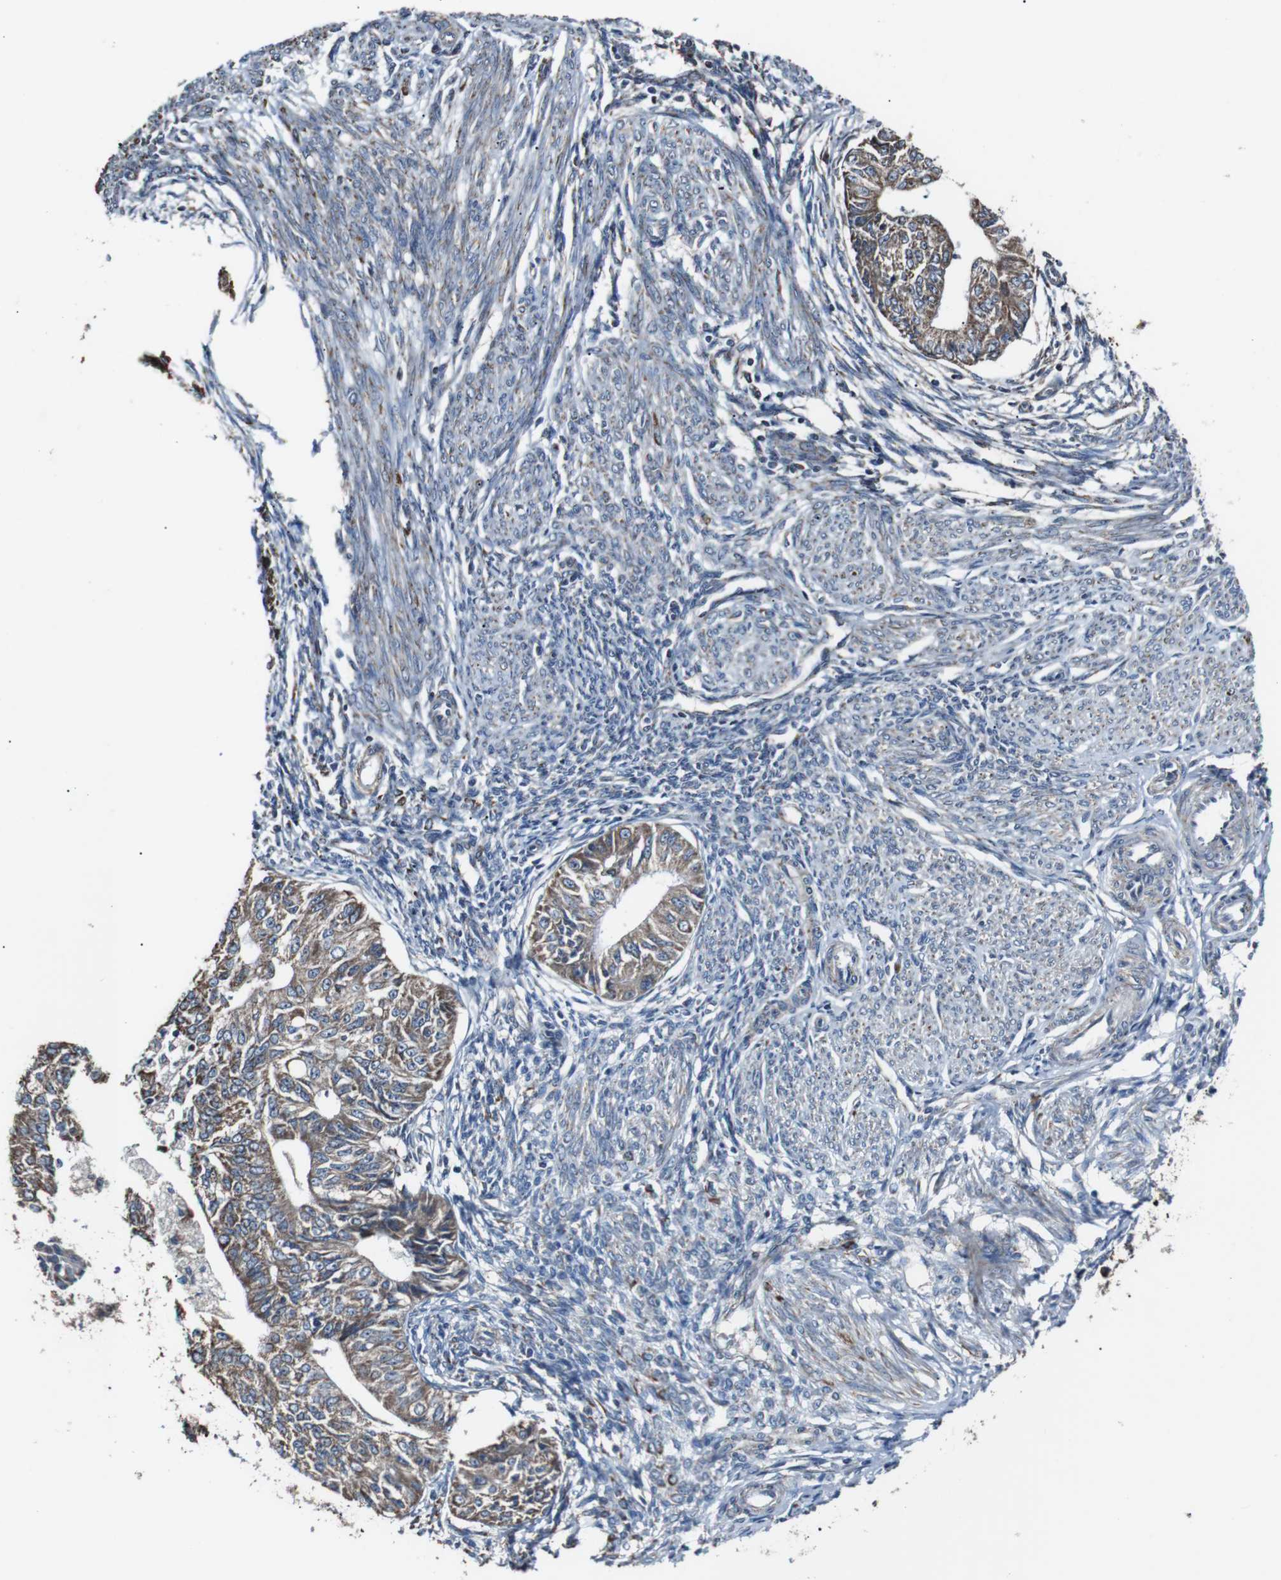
{"staining": {"intensity": "moderate", "quantity": ">75%", "location": "cytoplasmic/membranous"}, "tissue": "endometrial cancer", "cell_type": "Tumor cells", "image_type": "cancer", "snomed": [{"axis": "morphology", "description": "Adenocarcinoma, NOS"}, {"axis": "topography", "description": "Endometrium"}], "caption": "The image demonstrates a brown stain indicating the presence of a protein in the cytoplasmic/membranous of tumor cells in adenocarcinoma (endometrial). Ihc stains the protein of interest in brown and the nuclei are stained blue.", "gene": "CISD2", "patient": {"sex": "female", "age": 32}}